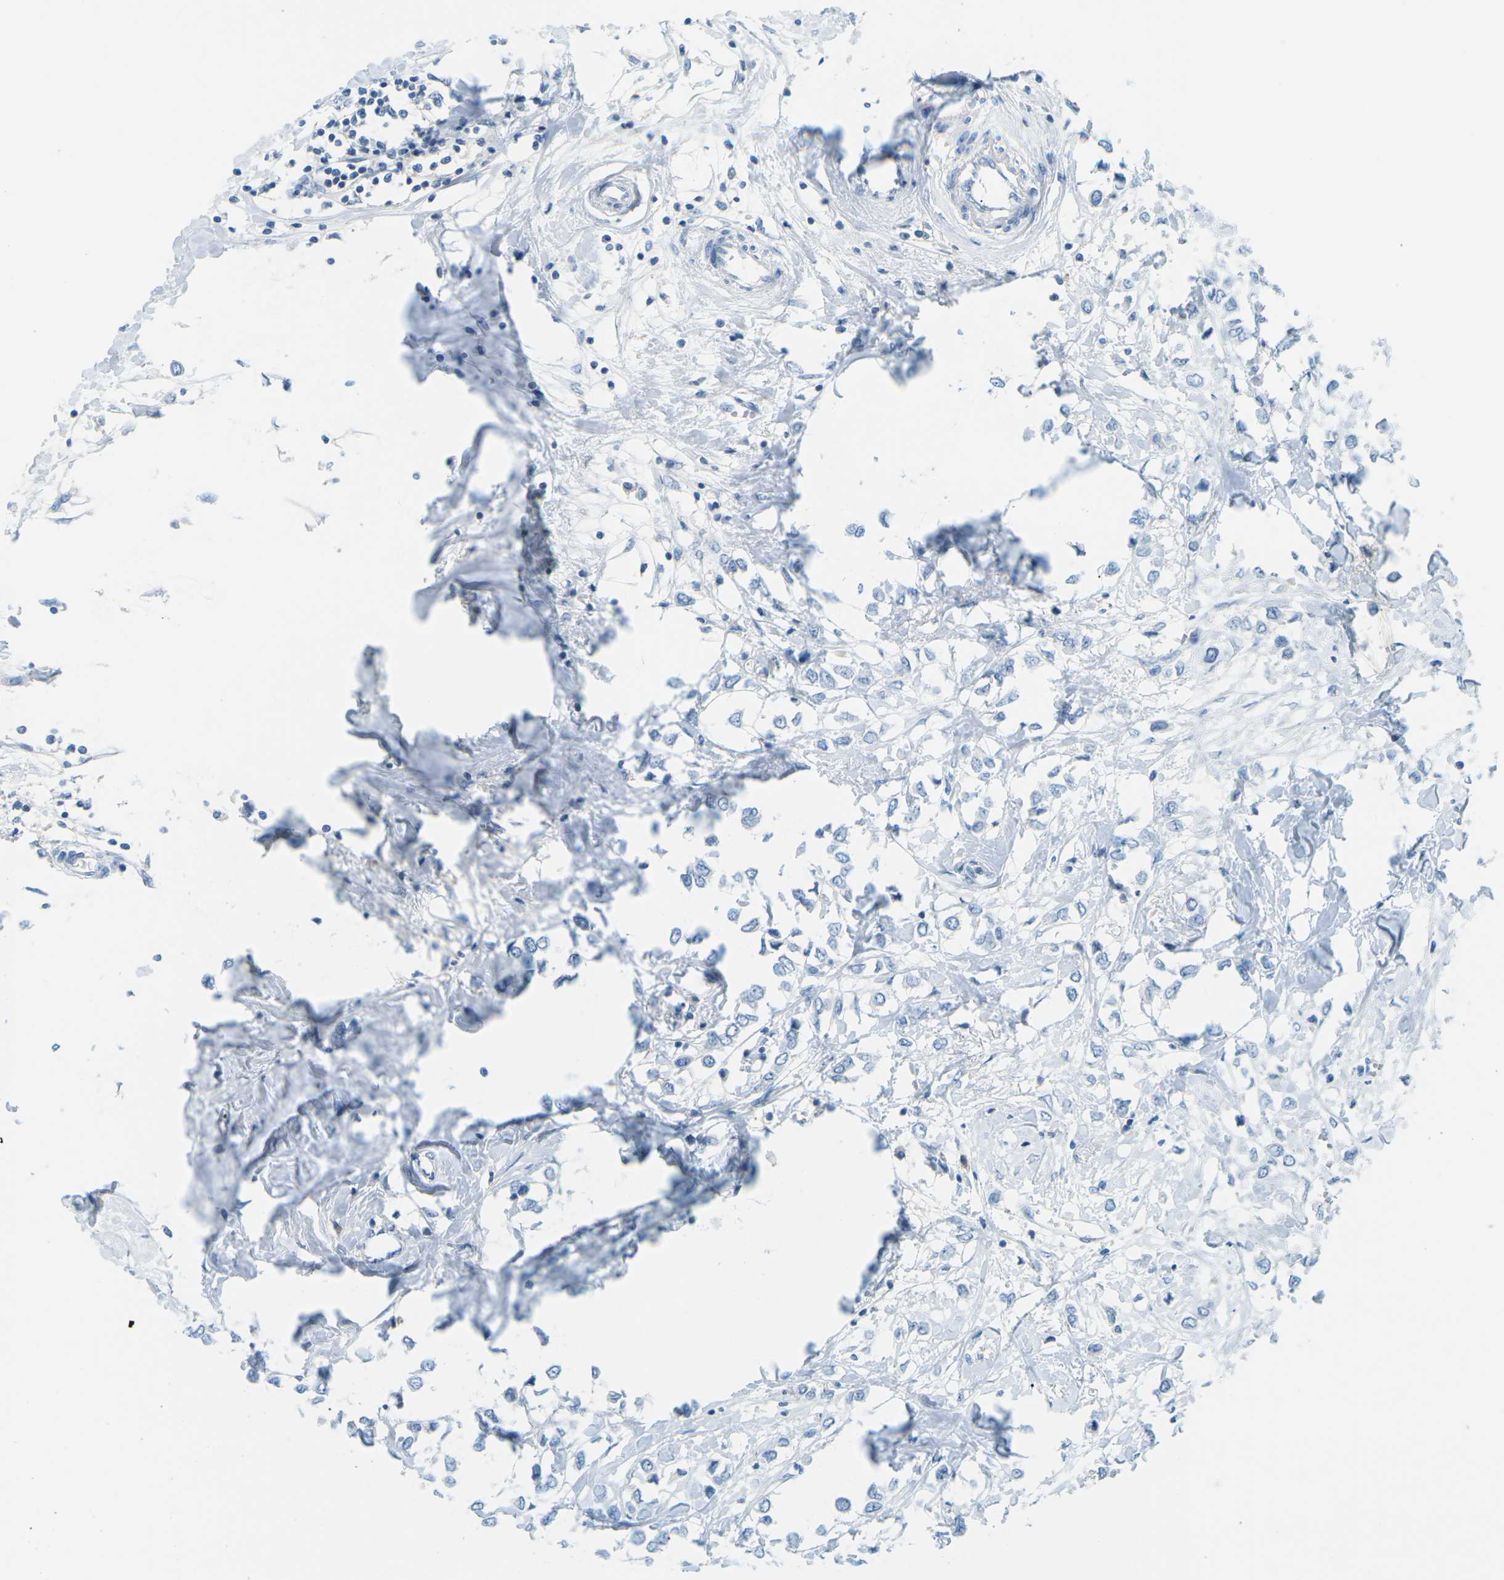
{"staining": {"intensity": "negative", "quantity": "none", "location": "none"}, "tissue": "breast cancer", "cell_type": "Tumor cells", "image_type": "cancer", "snomed": [{"axis": "morphology", "description": "Lobular carcinoma"}, {"axis": "topography", "description": "Breast"}], "caption": "Tumor cells show no significant protein expression in lobular carcinoma (breast).", "gene": "CD47", "patient": {"sex": "female", "age": 51}}